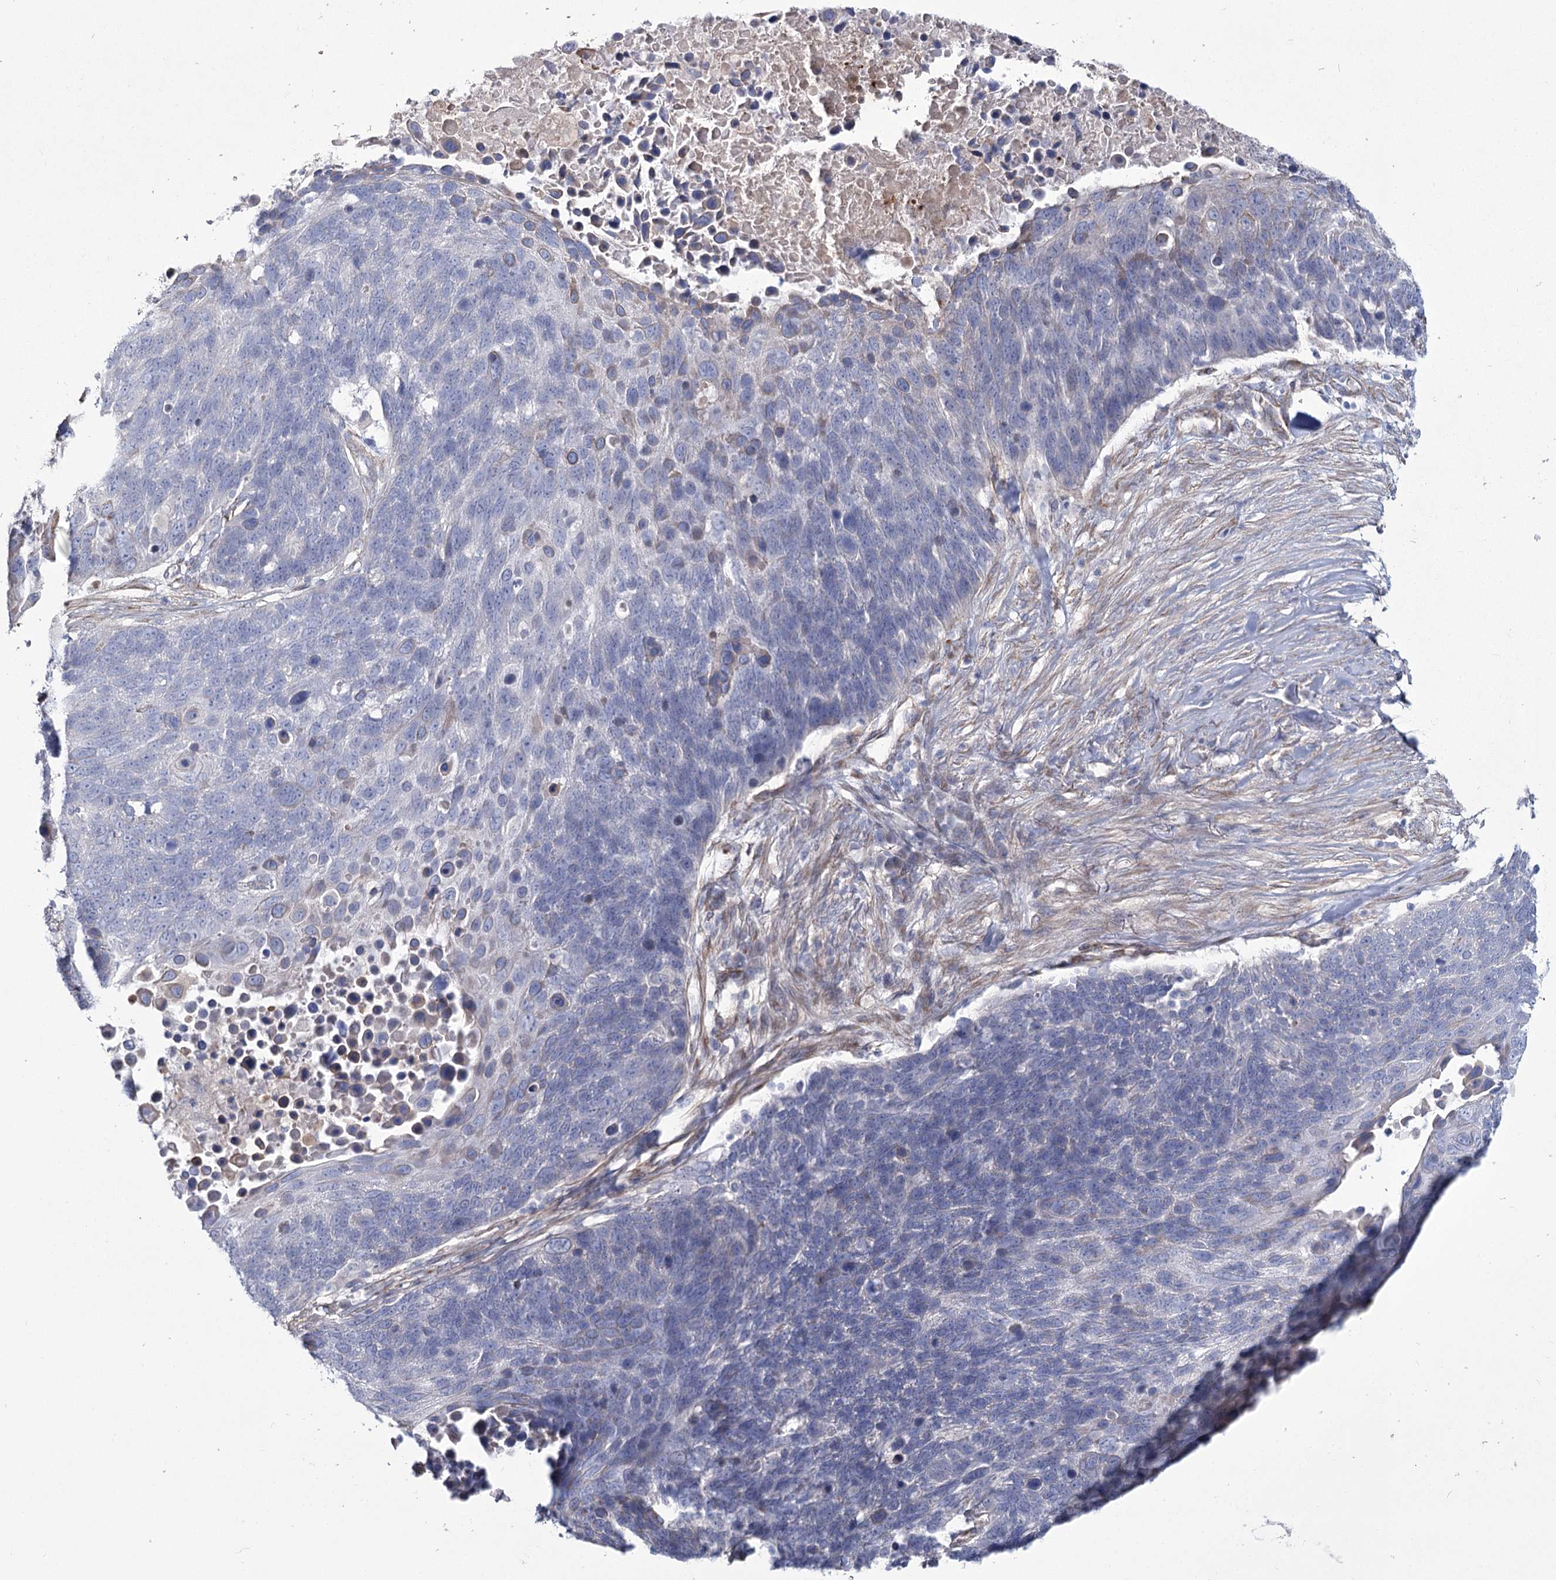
{"staining": {"intensity": "negative", "quantity": "none", "location": "none"}, "tissue": "lung cancer", "cell_type": "Tumor cells", "image_type": "cancer", "snomed": [{"axis": "morphology", "description": "Normal tissue, NOS"}, {"axis": "morphology", "description": "Squamous cell carcinoma, NOS"}, {"axis": "topography", "description": "Lymph node"}, {"axis": "topography", "description": "Lung"}], "caption": "An image of lung squamous cell carcinoma stained for a protein exhibits no brown staining in tumor cells.", "gene": "ME3", "patient": {"sex": "male", "age": 66}}